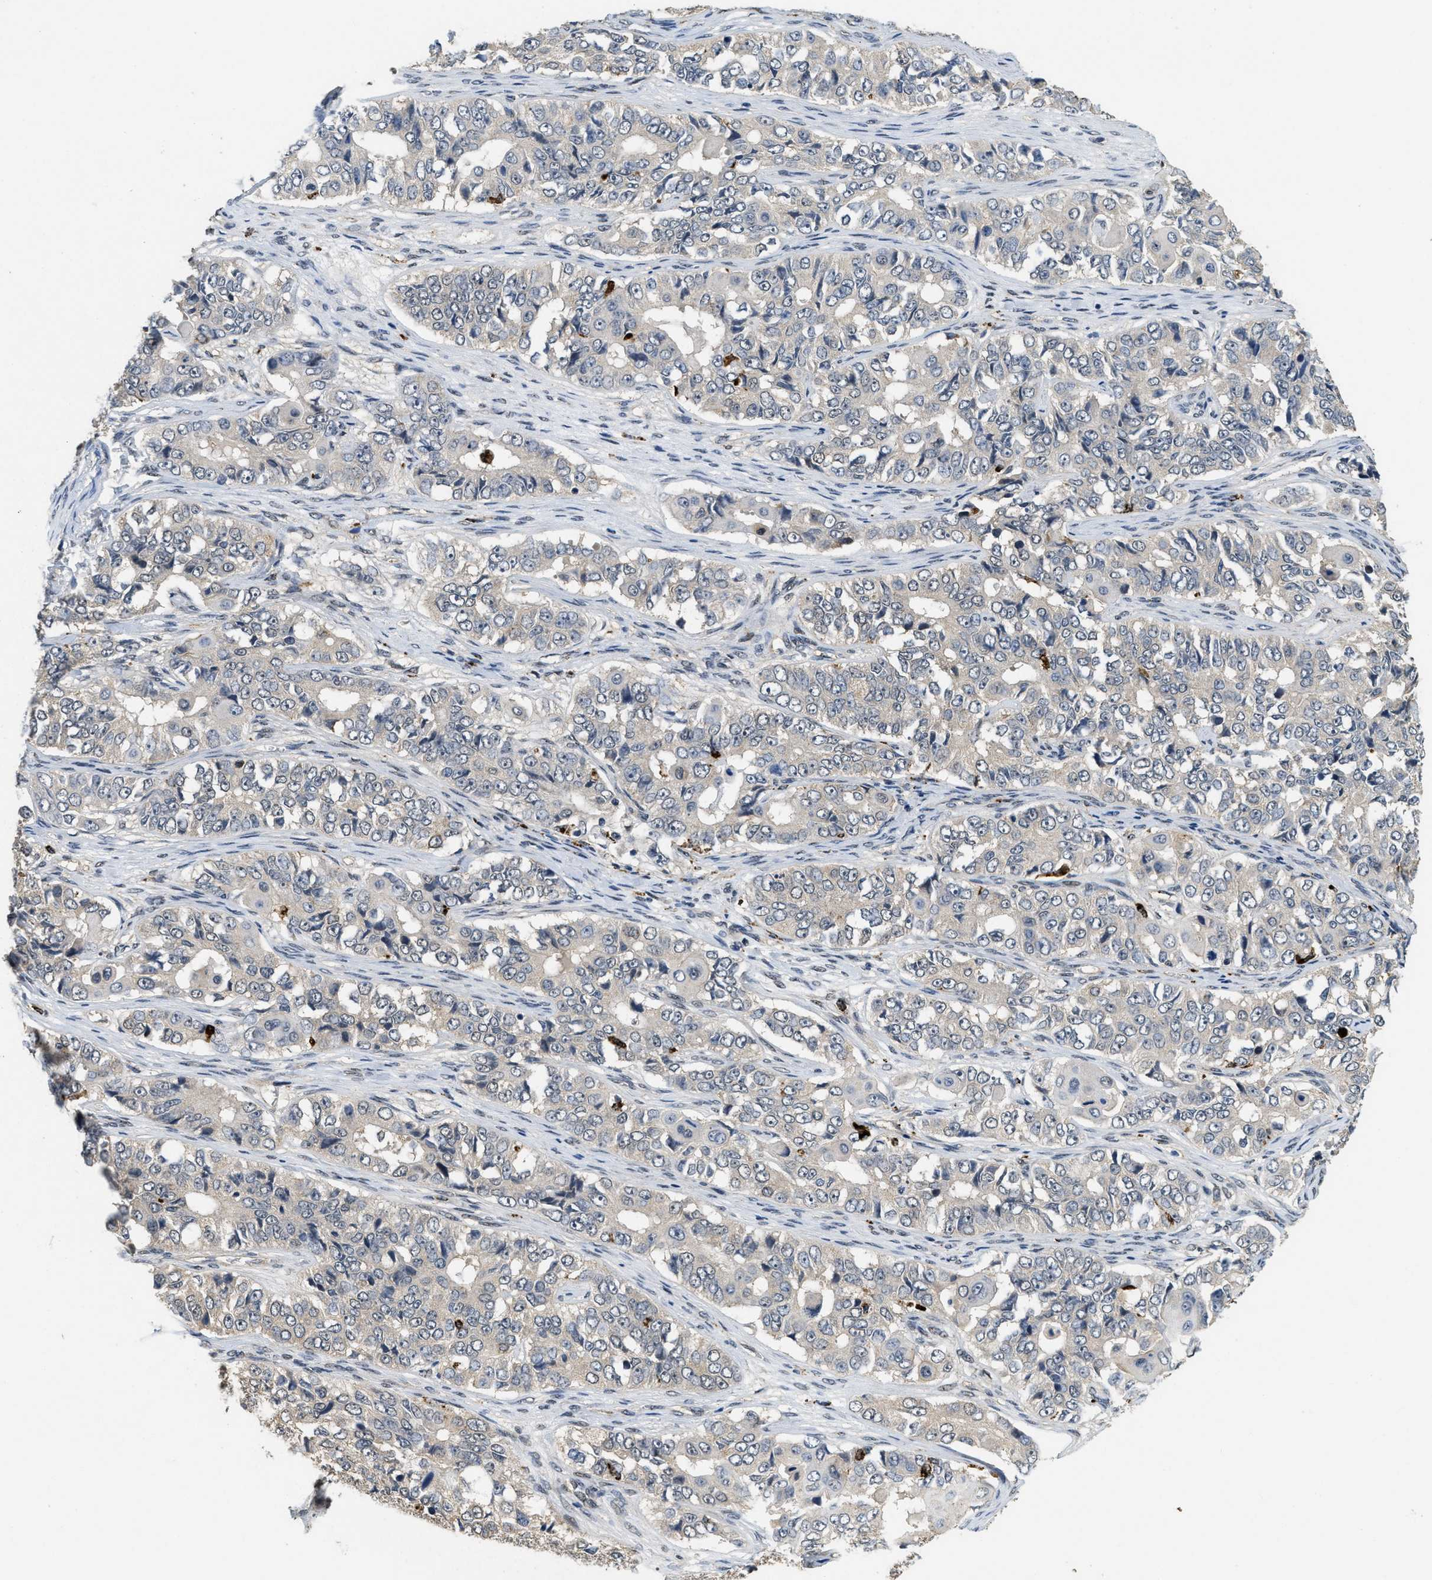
{"staining": {"intensity": "negative", "quantity": "none", "location": "none"}, "tissue": "ovarian cancer", "cell_type": "Tumor cells", "image_type": "cancer", "snomed": [{"axis": "morphology", "description": "Carcinoma, endometroid"}, {"axis": "topography", "description": "Ovary"}], "caption": "There is no significant staining in tumor cells of endometroid carcinoma (ovarian).", "gene": "BMPR2", "patient": {"sex": "female", "age": 51}}